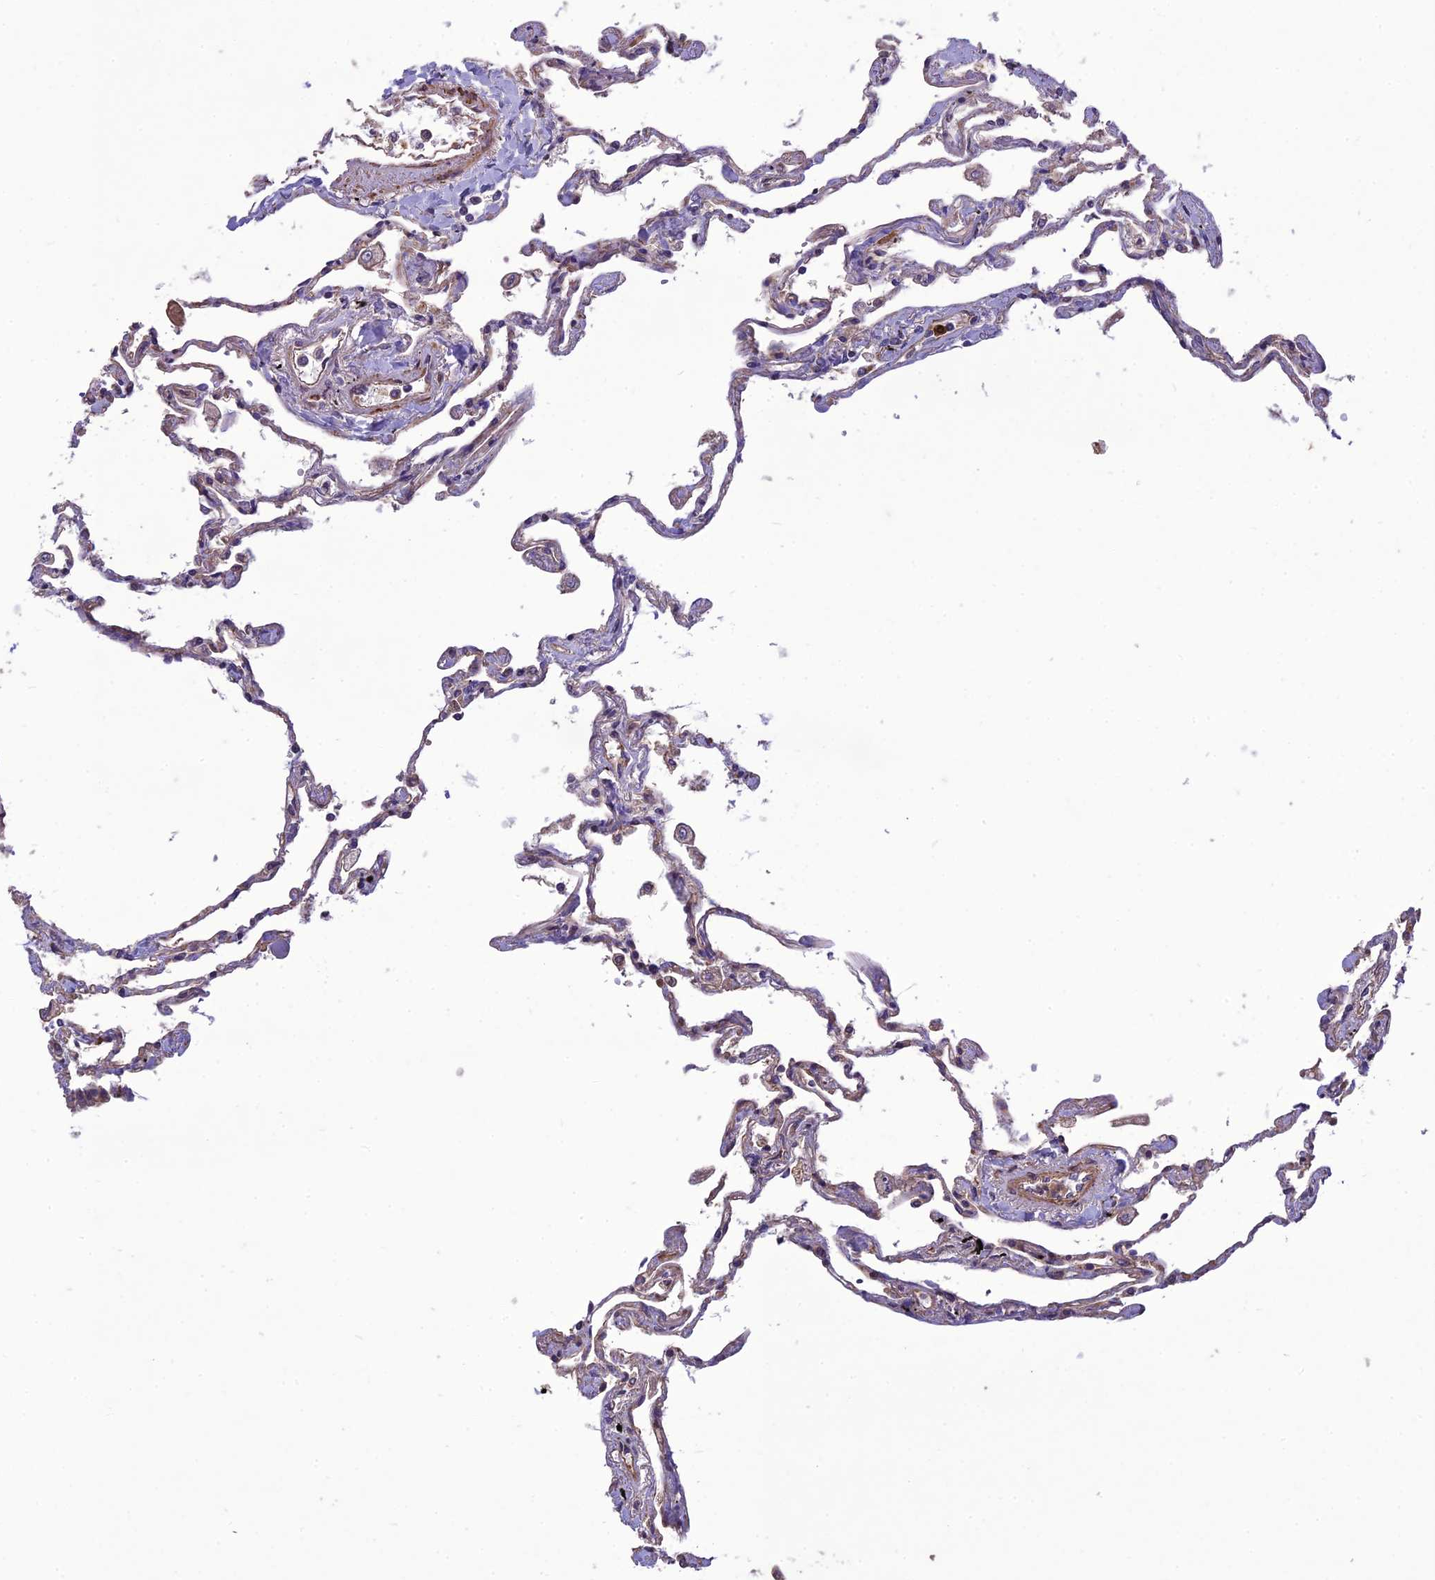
{"staining": {"intensity": "moderate", "quantity": "25%-75%", "location": "cytoplasmic/membranous"}, "tissue": "lung", "cell_type": "Alveolar cells", "image_type": "normal", "snomed": [{"axis": "morphology", "description": "Normal tissue, NOS"}, {"axis": "topography", "description": "Lung"}], "caption": "DAB immunohistochemical staining of unremarkable lung displays moderate cytoplasmic/membranous protein positivity in approximately 25%-75% of alveolar cells. The protein is stained brown, and the nuclei are stained in blue (DAB (3,3'-diaminobenzidine) IHC with brightfield microscopy, high magnification).", "gene": "TMEM131L", "patient": {"sex": "female", "age": 67}}